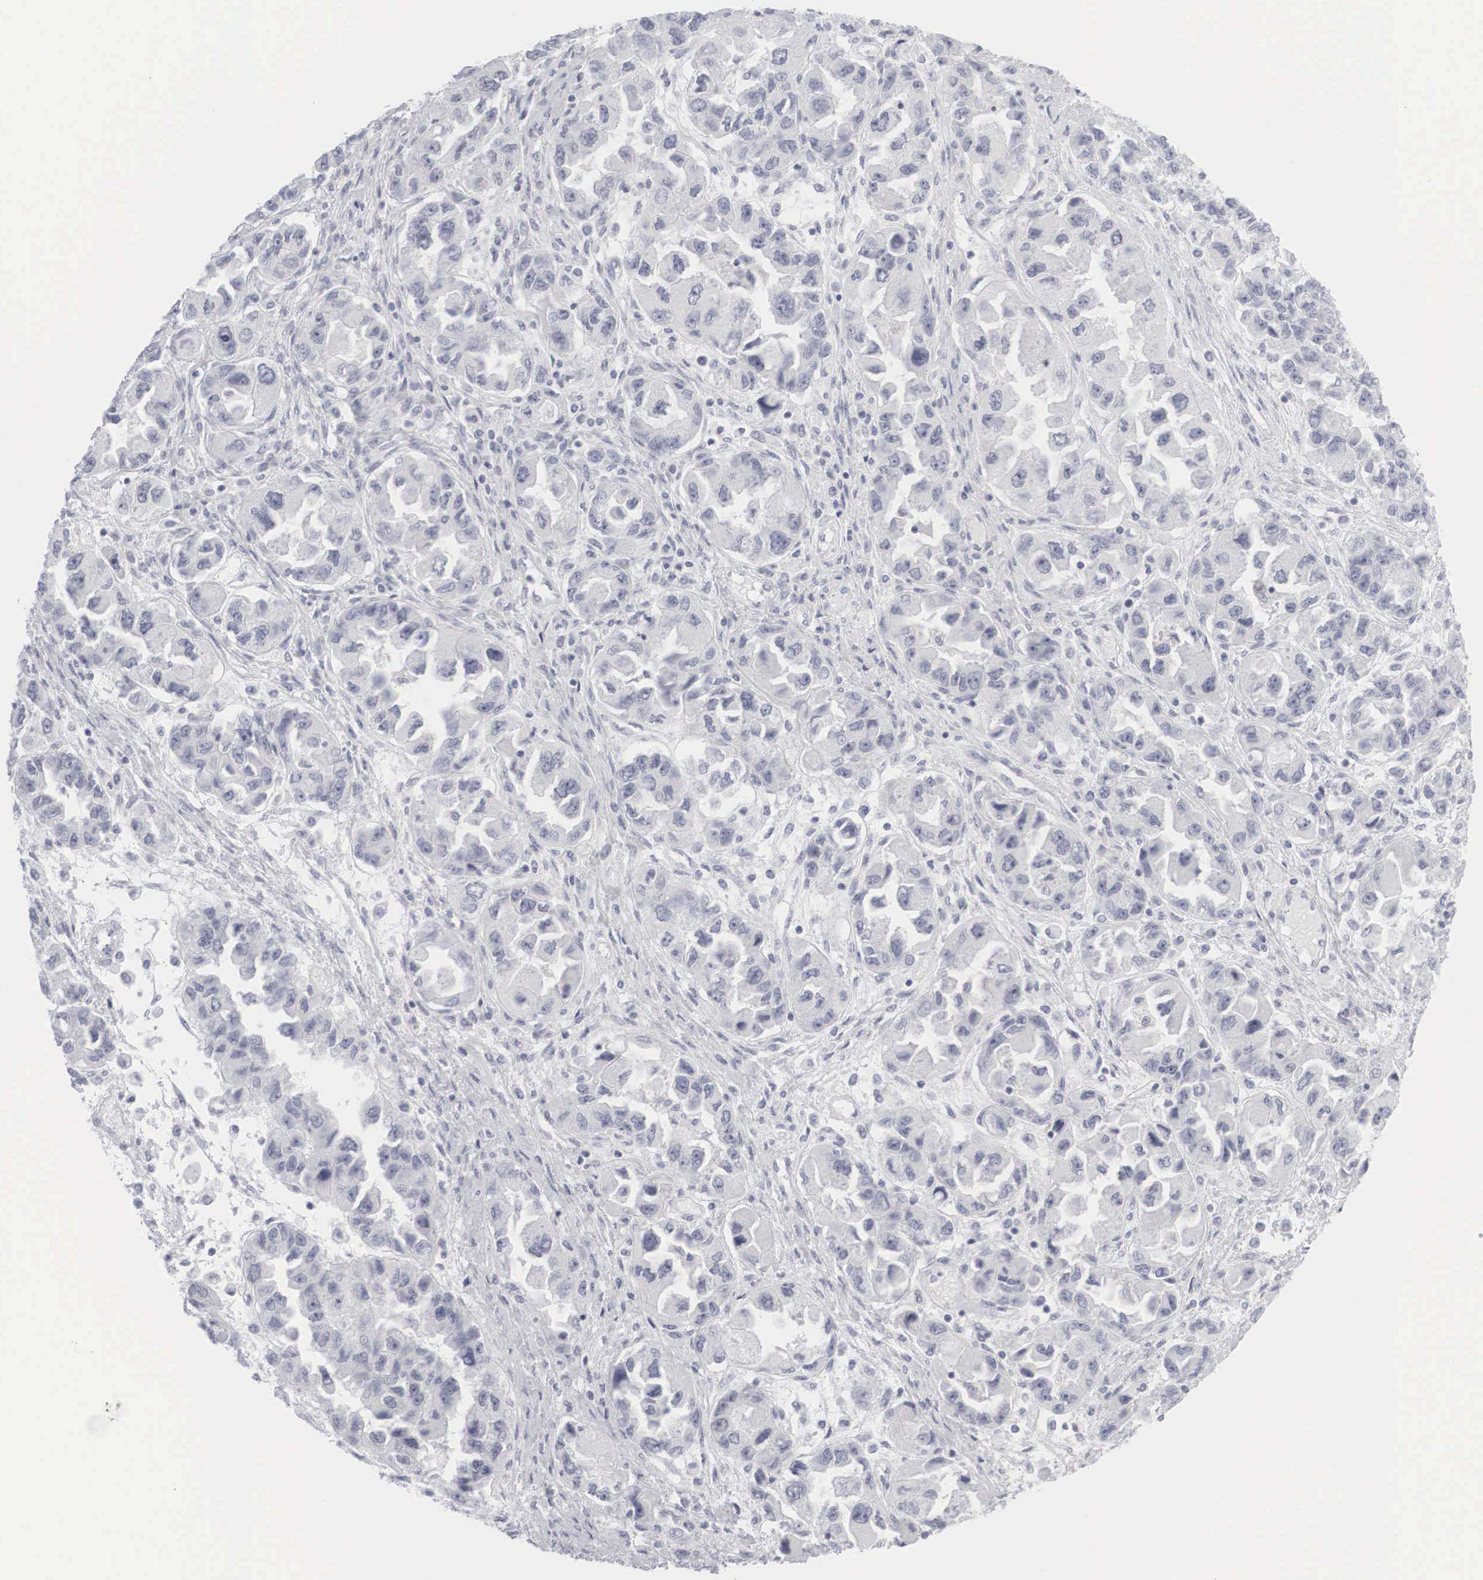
{"staining": {"intensity": "moderate", "quantity": "<25%", "location": "cytoplasmic/membranous"}, "tissue": "ovarian cancer", "cell_type": "Tumor cells", "image_type": "cancer", "snomed": [{"axis": "morphology", "description": "Cystadenocarcinoma, serous, NOS"}, {"axis": "topography", "description": "Ovary"}], "caption": "Approximately <25% of tumor cells in ovarian cancer (serous cystadenocarcinoma) show moderate cytoplasmic/membranous protein staining as visualized by brown immunohistochemical staining.", "gene": "KRT14", "patient": {"sex": "female", "age": 84}}